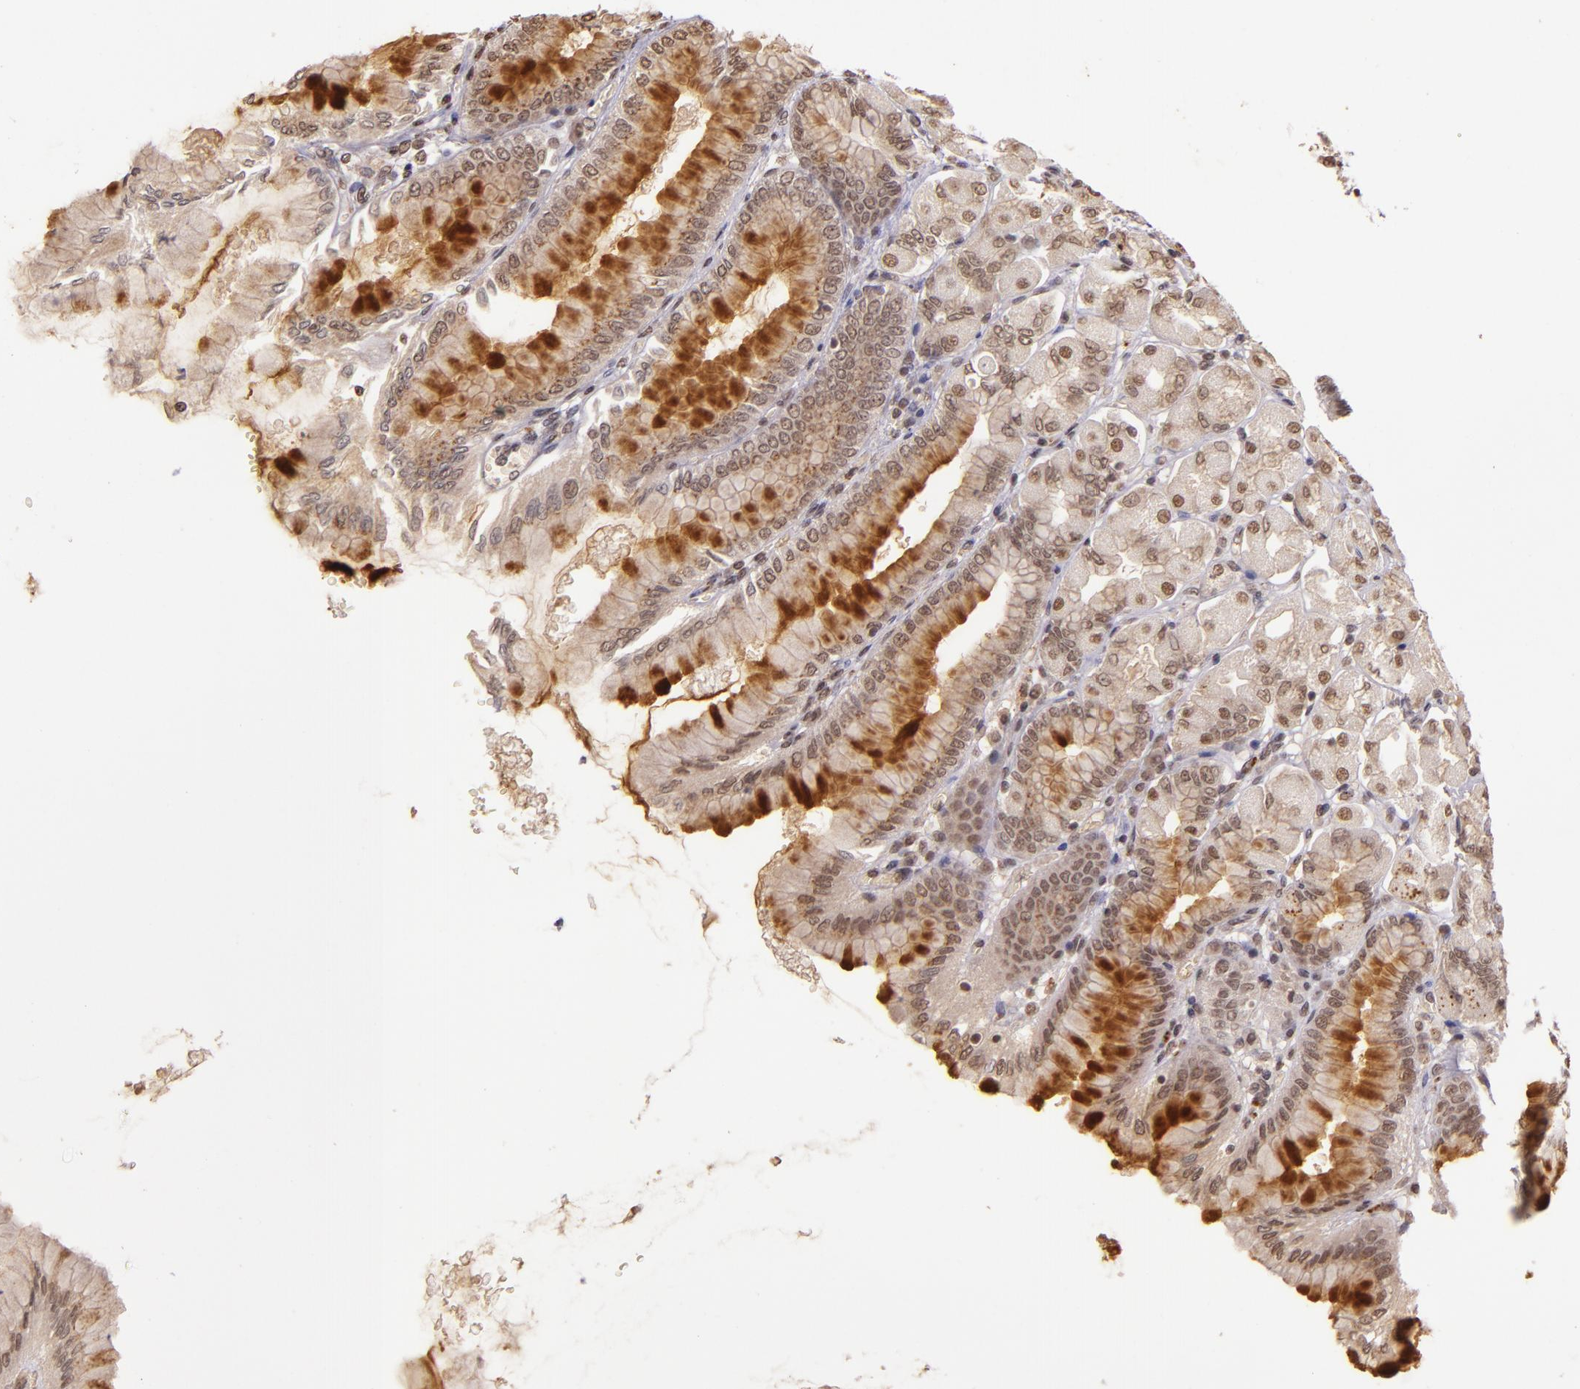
{"staining": {"intensity": "moderate", "quantity": "25%-75%", "location": "cytoplasmic/membranous"}, "tissue": "stomach", "cell_type": "Glandular cells", "image_type": "normal", "snomed": [{"axis": "morphology", "description": "Normal tissue, NOS"}, {"axis": "topography", "description": "Stomach, upper"}], "caption": "DAB immunohistochemical staining of unremarkable stomach reveals moderate cytoplasmic/membranous protein positivity in about 25%-75% of glandular cells. (brown staining indicates protein expression, while blue staining denotes nuclei).", "gene": "CUL1", "patient": {"sex": "female", "age": 56}}